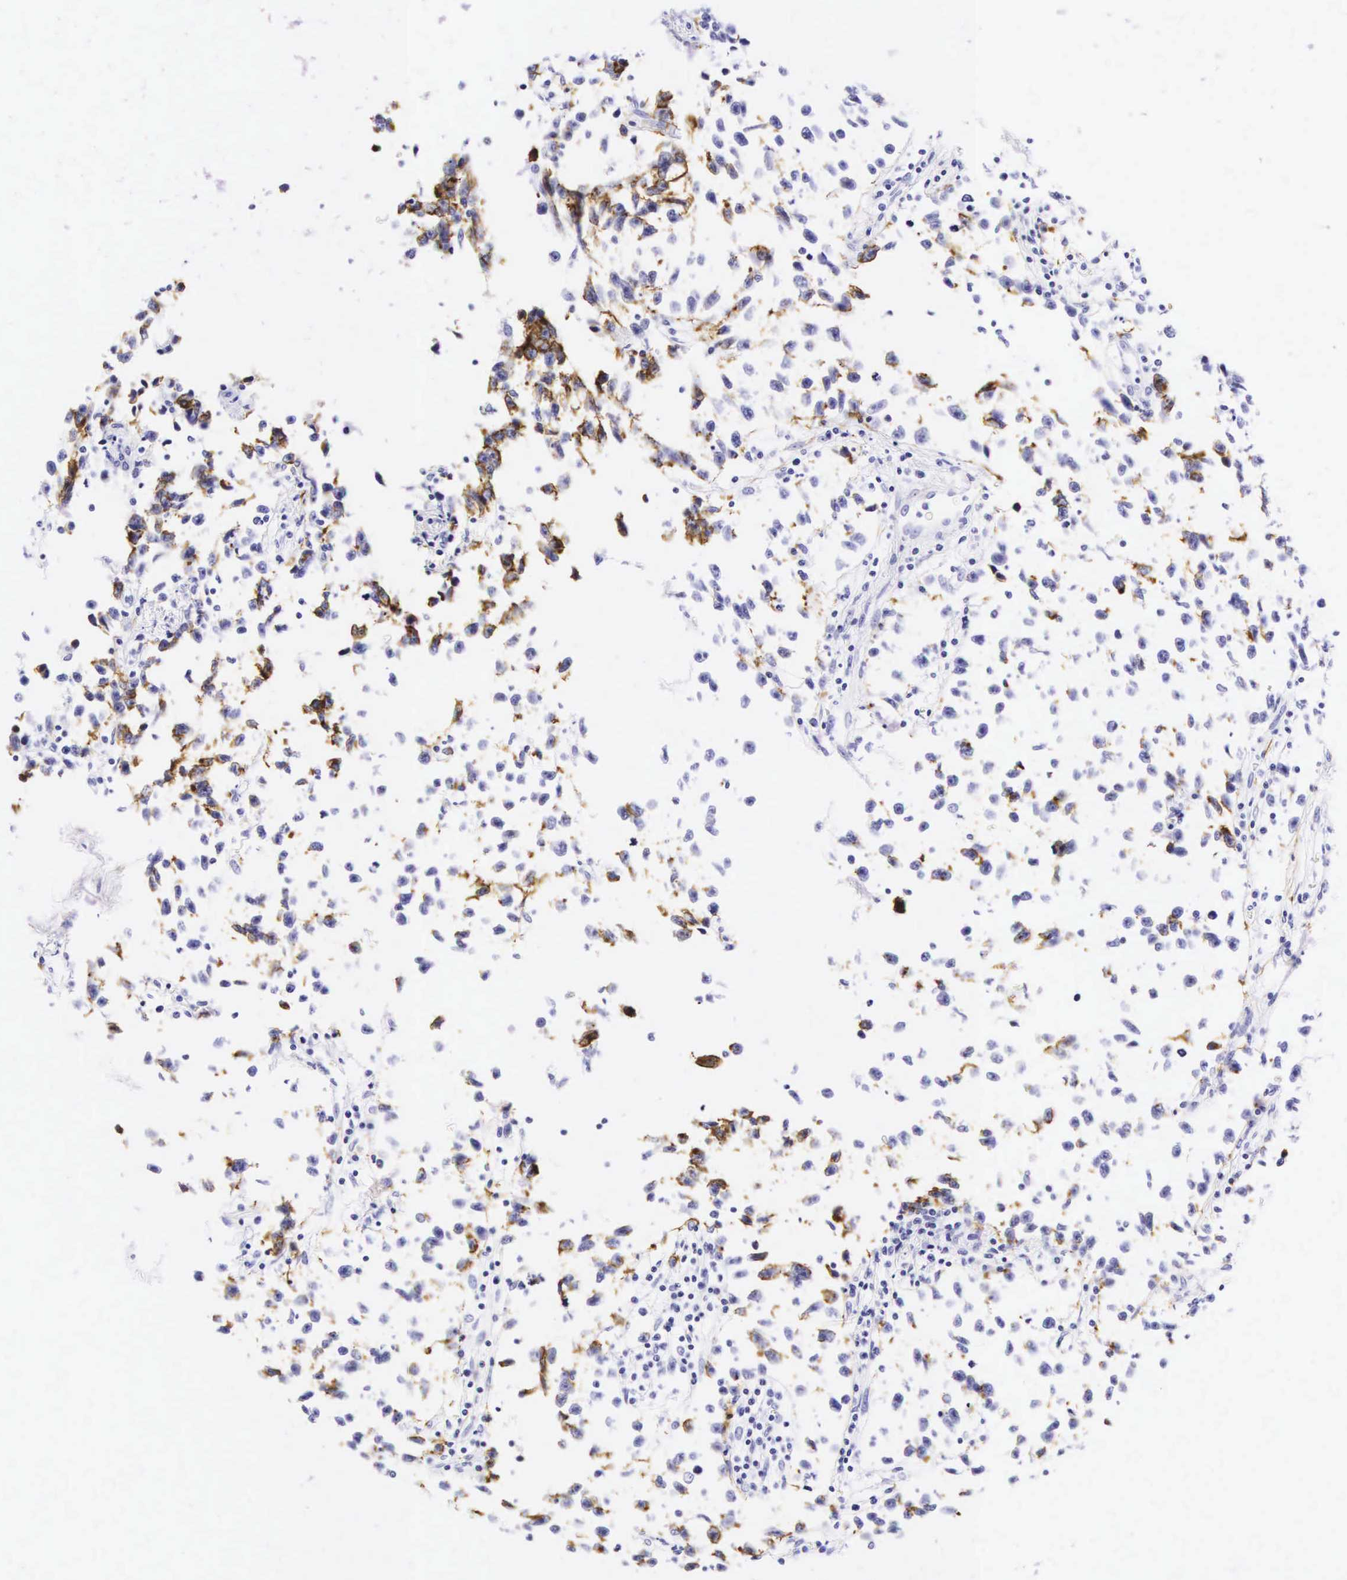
{"staining": {"intensity": "weak", "quantity": "<25%", "location": "cytoplasmic/membranous"}, "tissue": "testis cancer", "cell_type": "Tumor cells", "image_type": "cancer", "snomed": [{"axis": "morphology", "description": "Seminoma, NOS"}, {"axis": "topography", "description": "Testis"}], "caption": "High power microscopy histopathology image of an IHC micrograph of testis cancer, revealing no significant staining in tumor cells.", "gene": "KRT18", "patient": {"sex": "male", "age": 38}}